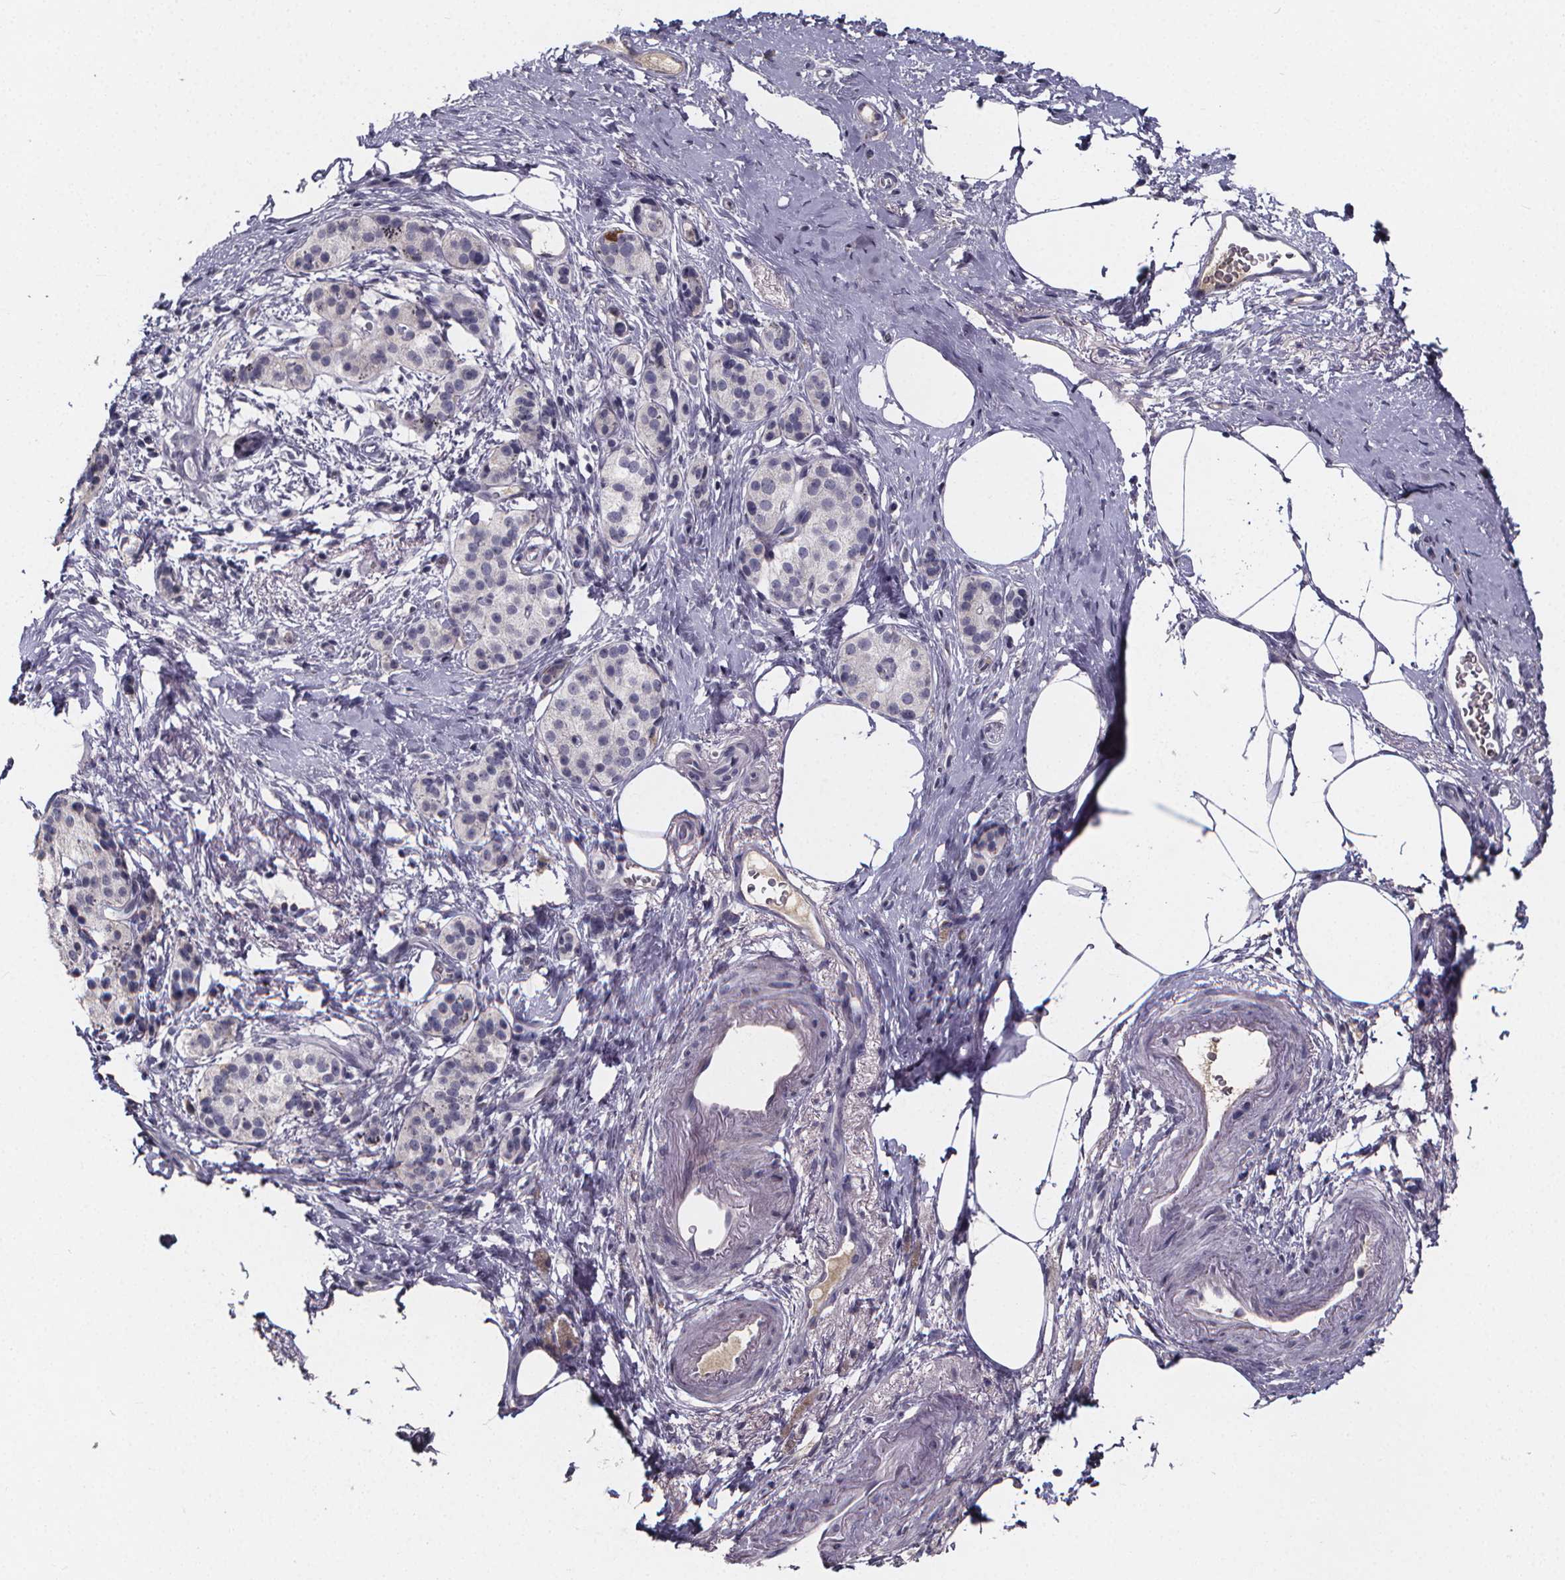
{"staining": {"intensity": "negative", "quantity": "none", "location": "none"}, "tissue": "pancreatic cancer", "cell_type": "Tumor cells", "image_type": "cancer", "snomed": [{"axis": "morphology", "description": "Adenocarcinoma, NOS"}, {"axis": "topography", "description": "Pancreas"}], "caption": "There is no significant positivity in tumor cells of pancreatic cancer (adenocarcinoma). Brightfield microscopy of IHC stained with DAB (3,3'-diaminobenzidine) (brown) and hematoxylin (blue), captured at high magnification.", "gene": "AGT", "patient": {"sex": "female", "age": 72}}